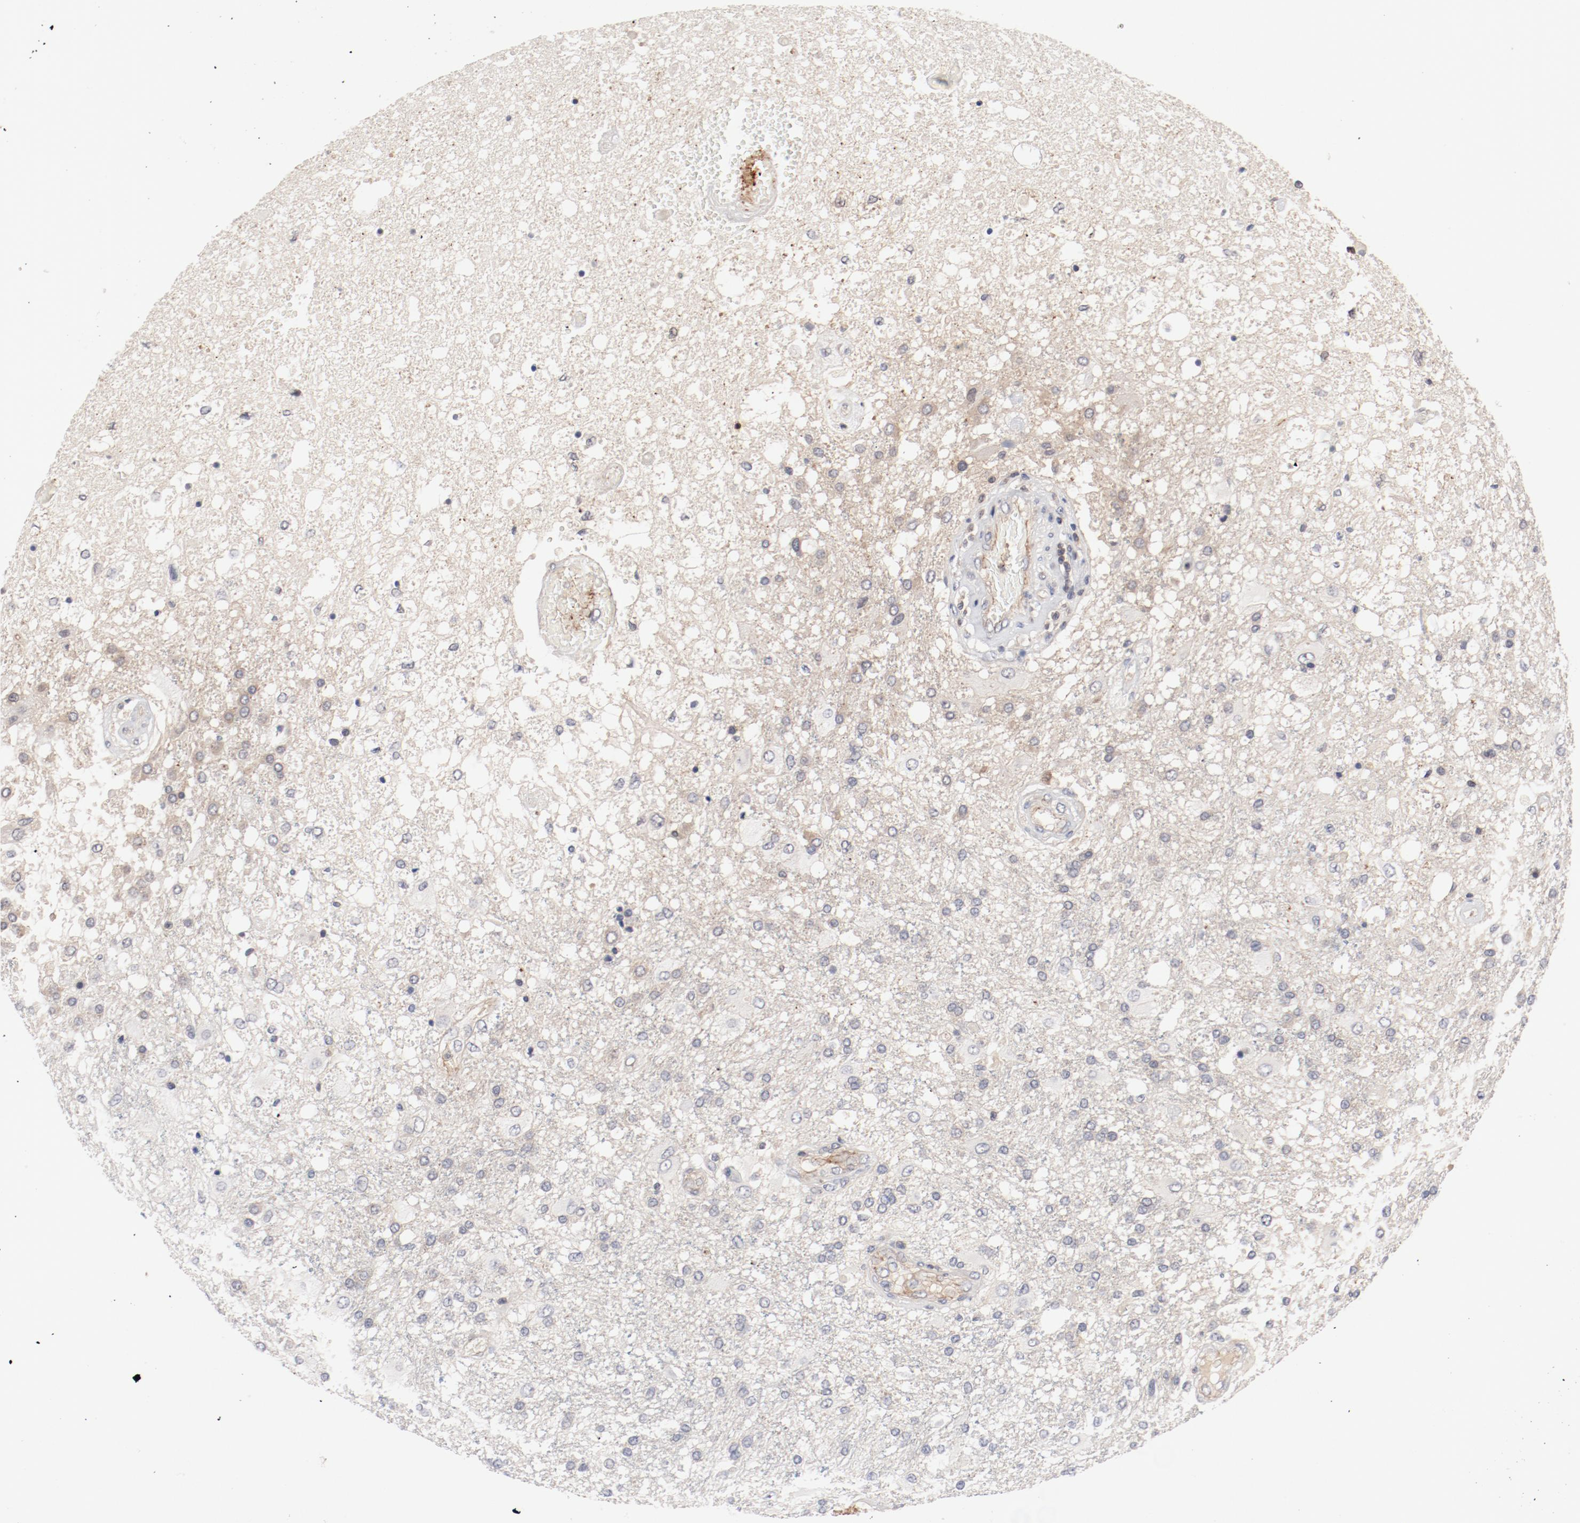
{"staining": {"intensity": "weak", "quantity": "<25%", "location": "cytoplasmic/membranous"}, "tissue": "glioma", "cell_type": "Tumor cells", "image_type": "cancer", "snomed": [{"axis": "morphology", "description": "Glioma, malignant, High grade"}, {"axis": "topography", "description": "Cerebral cortex"}], "caption": "This is an IHC histopathology image of malignant glioma (high-grade). There is no positivity in tumor cells.", "gene": "ZNF267", "patient": {"sex": "male", "age": 79}}